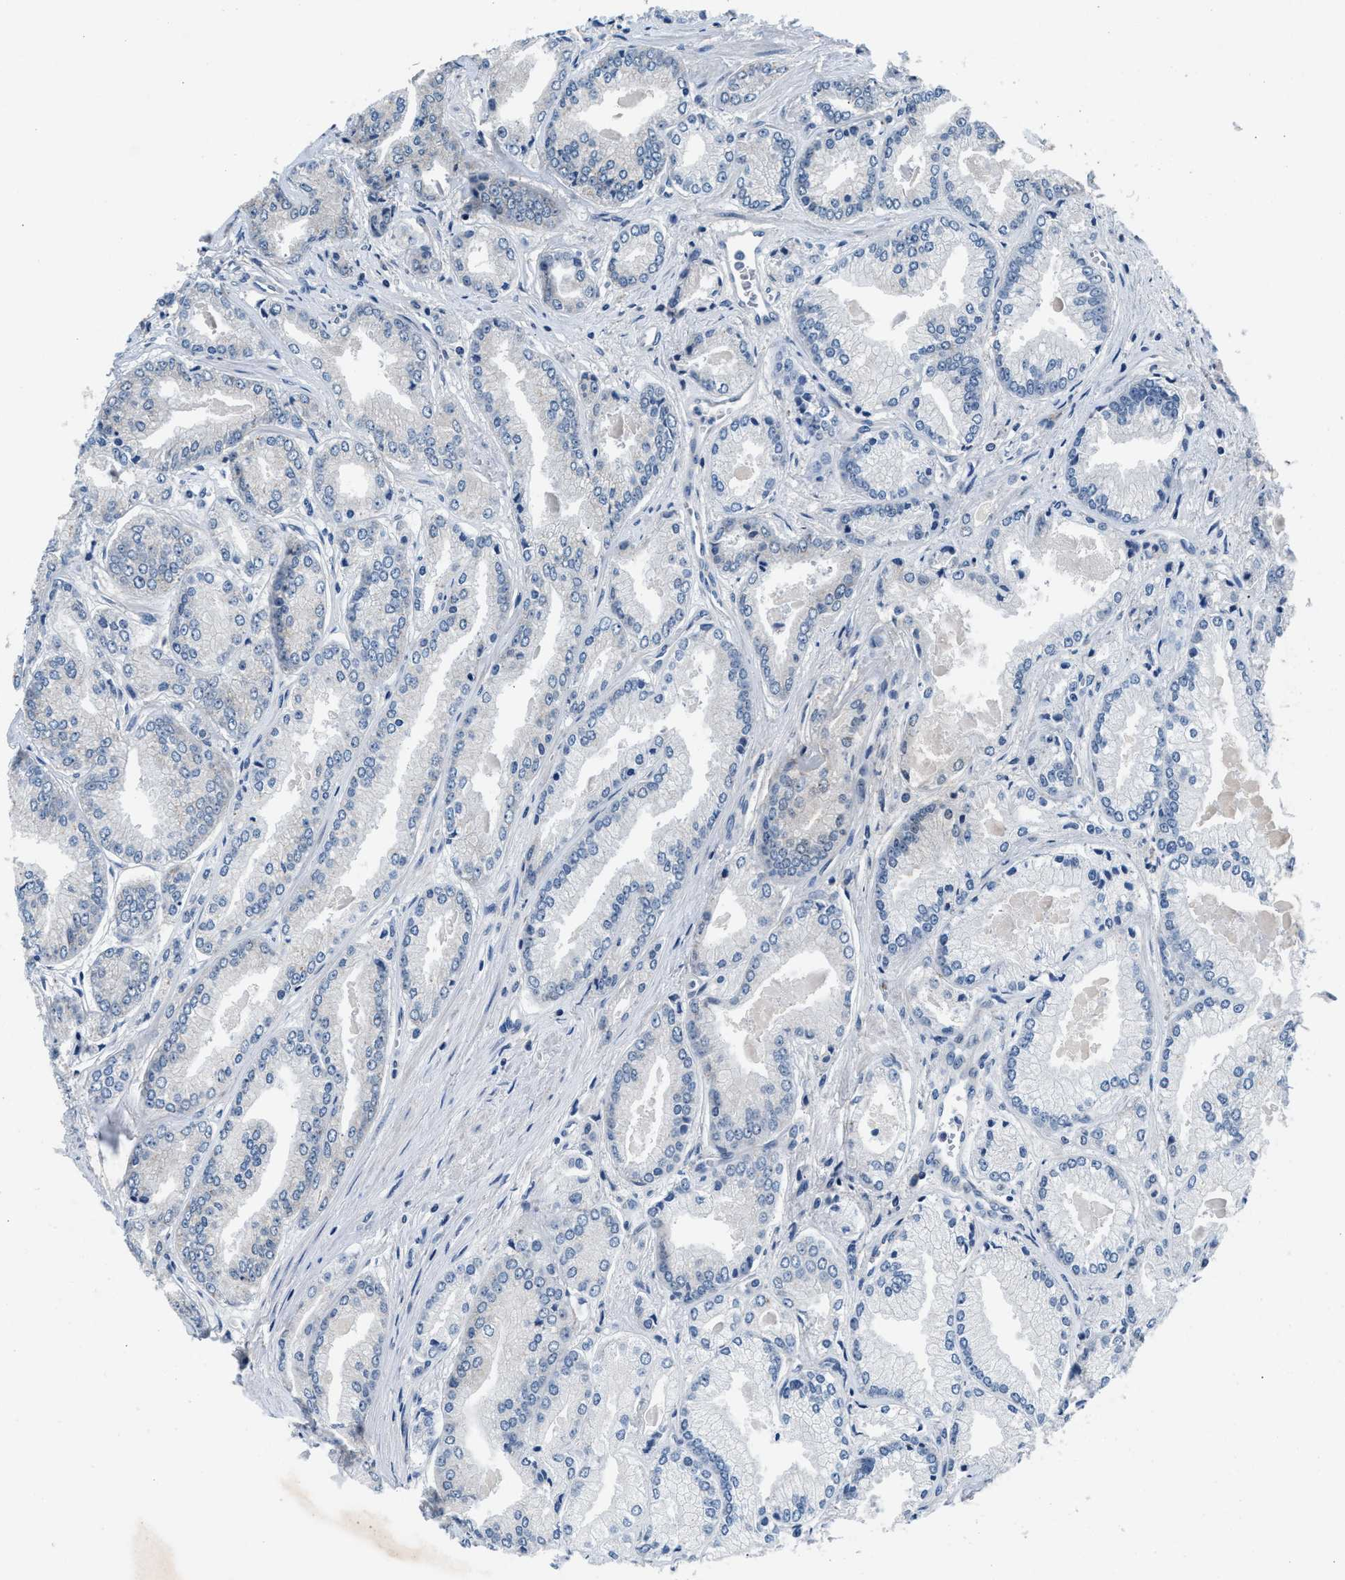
{"staining": {"intensity": "negative", "quantity": "none", "location": "none"}, "tissue": "prostate cancer", "cell_type": "Tumor cells", "image_type": "cancer", "snomed": [{"axis": "morphology", "description": "Adenocarcinoma, Low grade"}, {"axis": "topography", "description": "Prostate"}], "caption": "The immunohistochemistry (IHC) photomicrograph has no significant positivity in tumor cells of prostate low-grade adenocarcinoma tissue.", "gene": "DENND6B", "patient": {"sex": "male", "age": 52}}